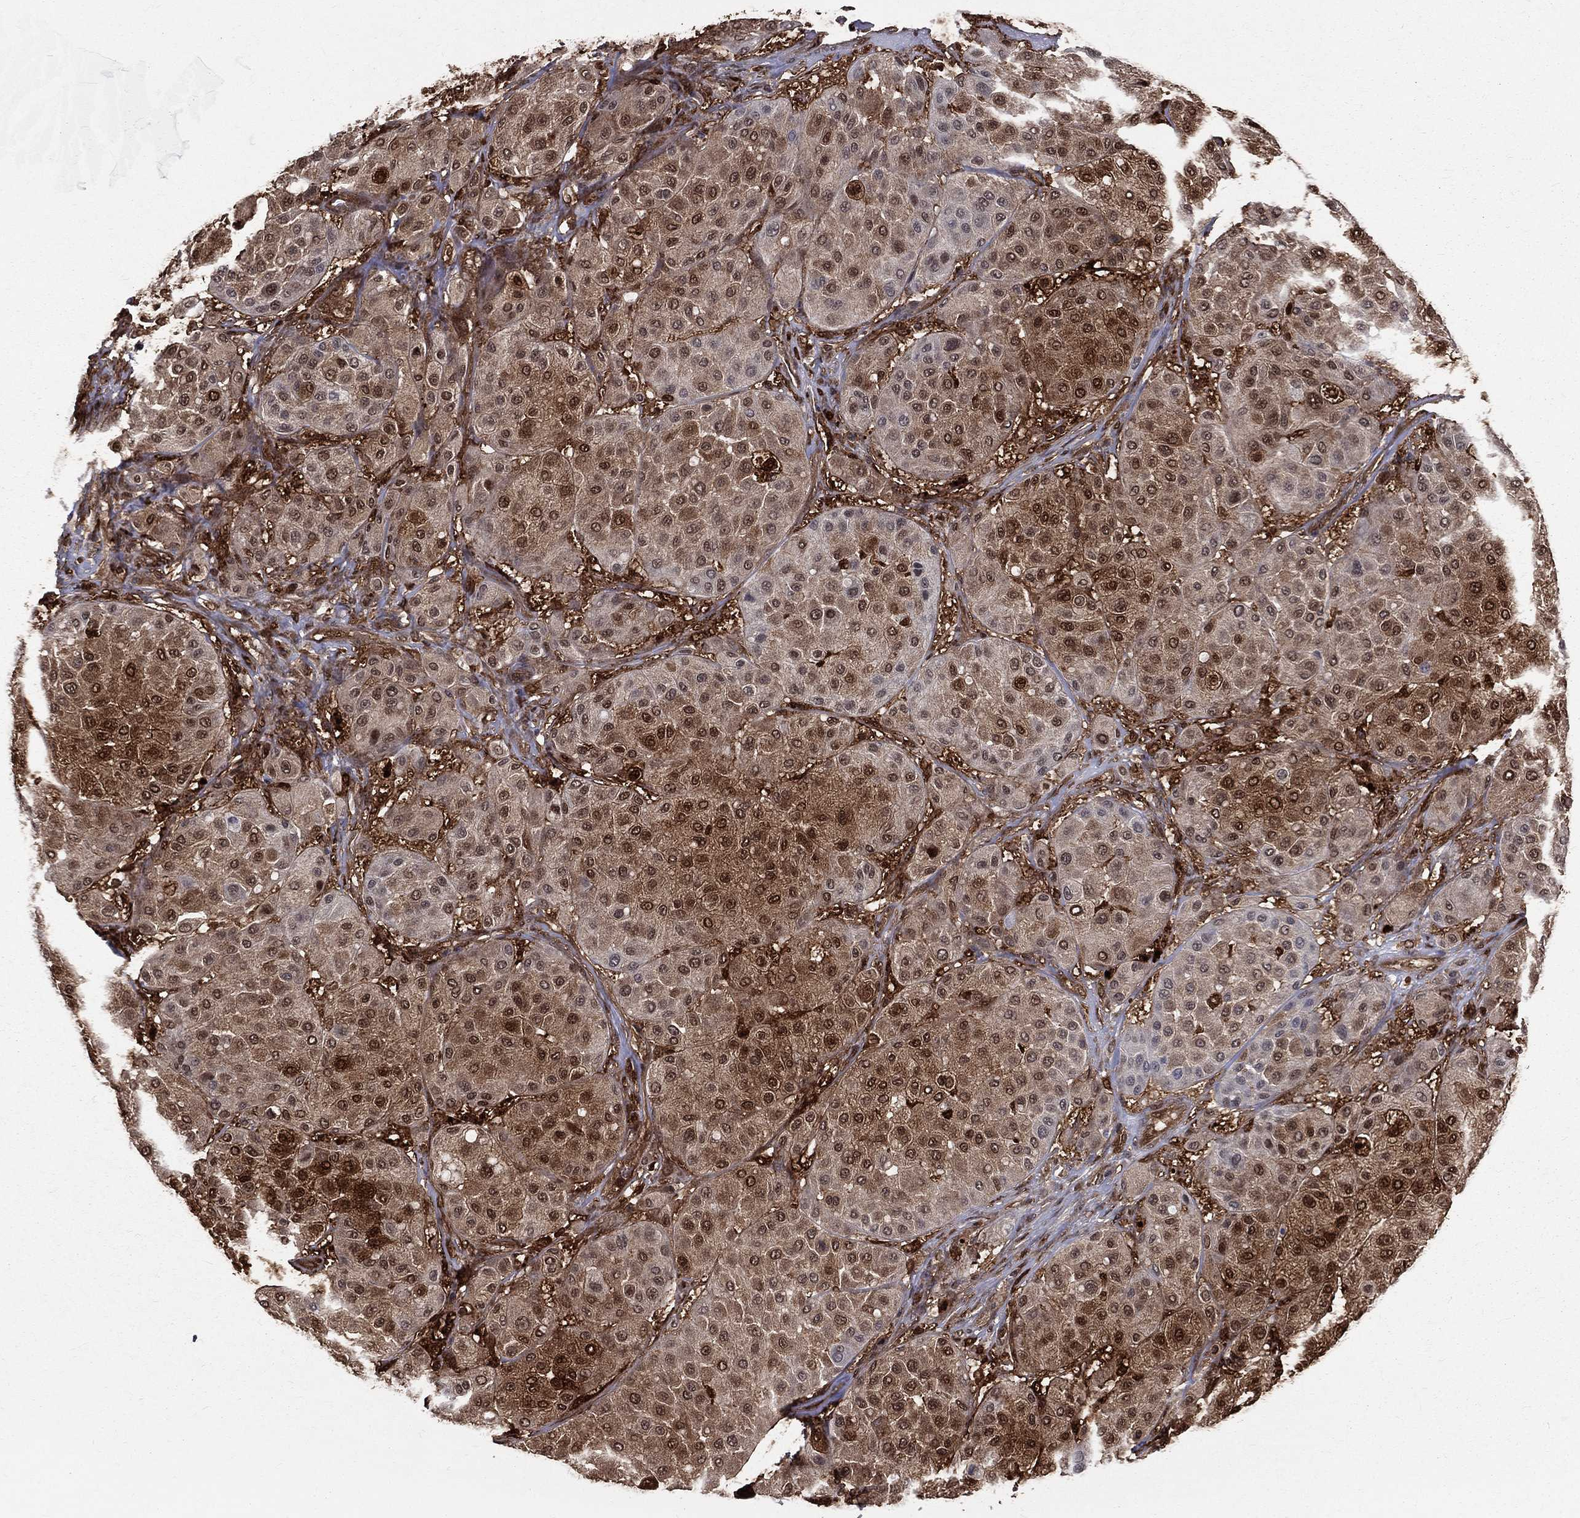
{"staining": {"intensity": "strong", "quantity": "25%-75%", "location": "cytoplasmic/membranous,nuclear"}, "tissue": "melanoma", "cell_type": "Tumor cells", "image_type": "cancer", "snomed": [{"axis": "morphology", "description": "Malignant melanoma, Metastatic site"}, {"axis": "topography", "description": "Smooth muscle"}], "caption": "This is a histology image of immunohistochemistry (IHC) staining of melanoma, which shows strong staining in the cytoplasmic/membranous and nuclear of tumor cells.", "gene": "ENO1", "patient": {"sex": "male", "age": 41}}